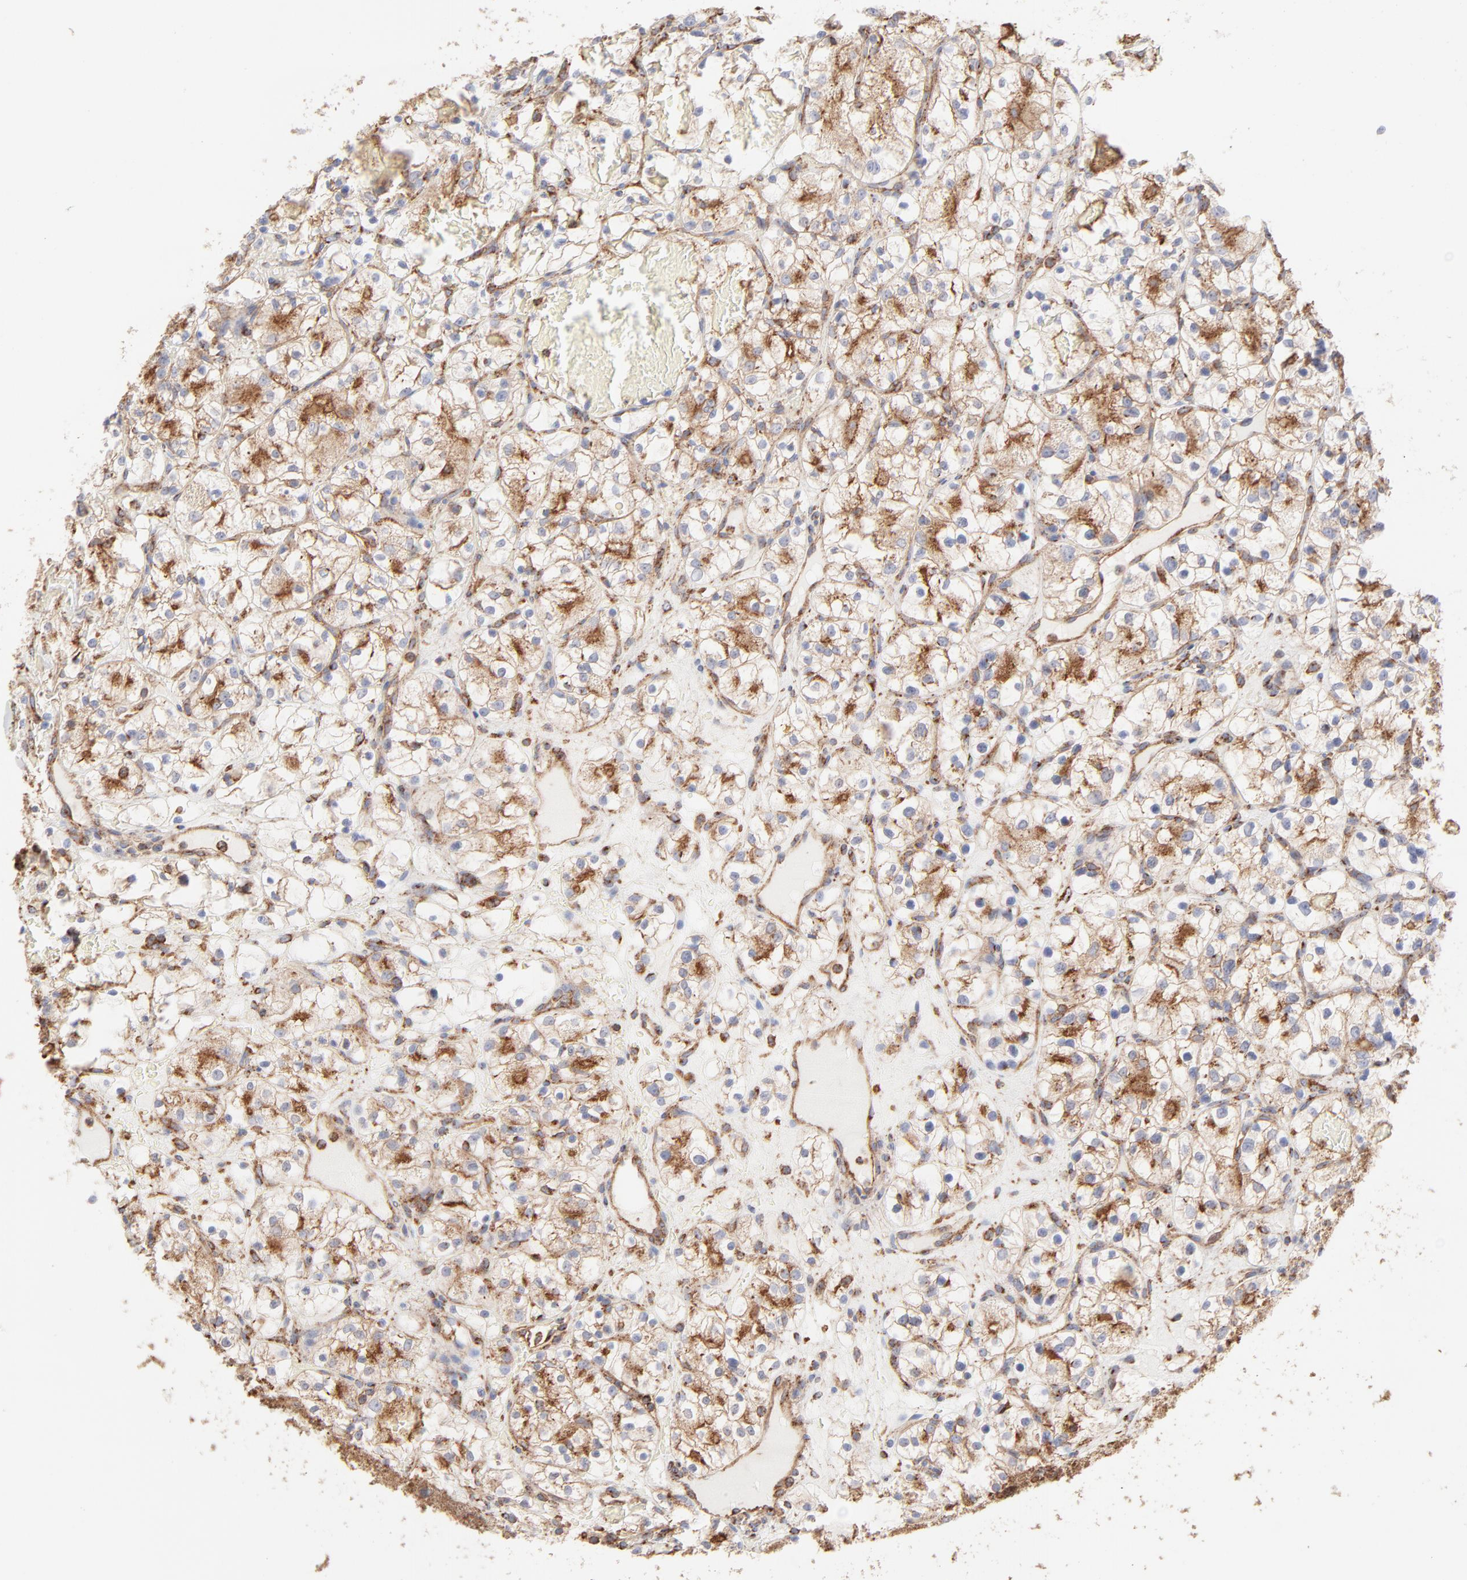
{"staining": {"intensity": "moderate", "quantity": "<25%", "location": "cytoplasmic/membranous"}, "tissue": "renal cancer", "cell_type": "Tumor cells", "image_type": "cancer", "snomed": [{"axis": "morphology", "description": "Adenocarcinoma, NOS"}, {"axis": "topography", "description": "Kidney"}], "caption": "Human renal cancer (adenocarcinoma) stained for a protein (brown) exhibits moderate cytoplasmic/membranous positive positivity in approximately <25% of tumor cells.", "gene": "CLTB", "patient": {"sex": "female", "age": 60}}